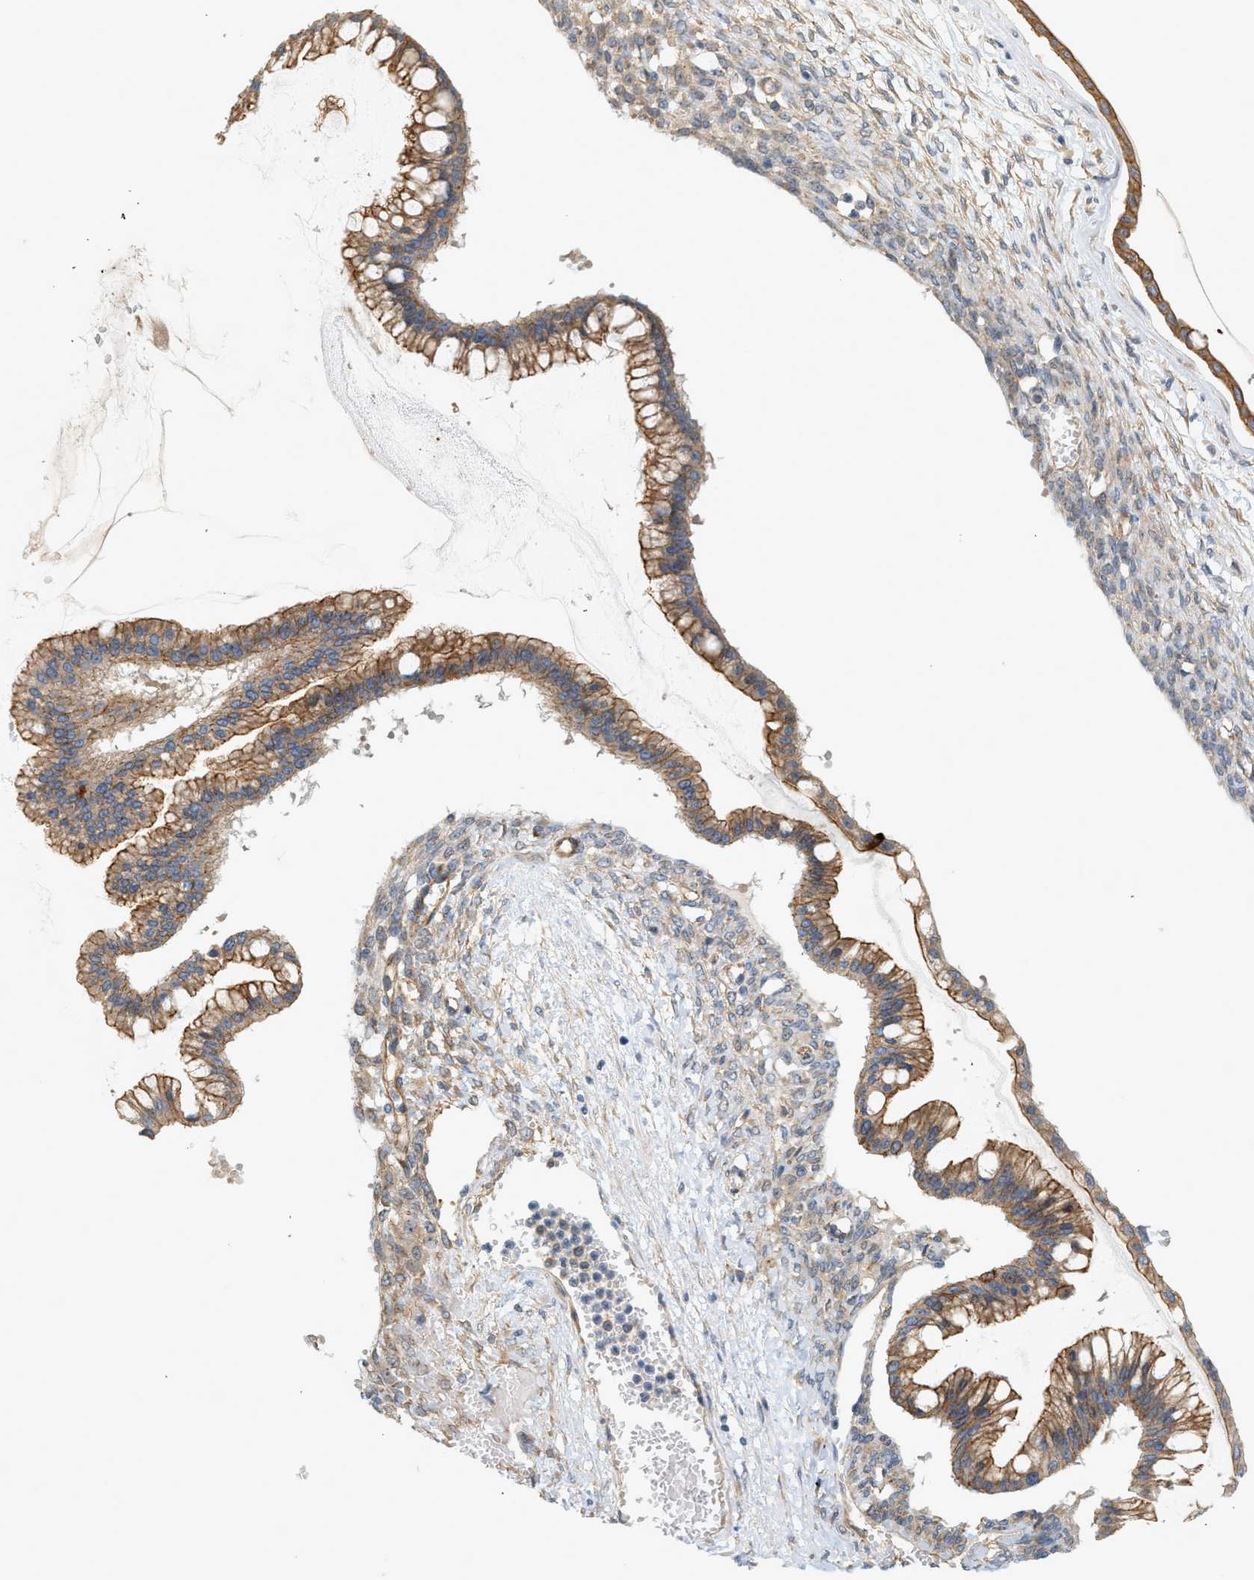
{"staining": {"intensity": "moderate", "quantity": ">75%", "location": "cytoplasmic/membranous"}, "tissue": "ovarian cancer", "cell_type": "Tumor cells", "image_type": "cancer", "snomed": [{"axis": "morphology", "description": "Cystadenocarcinoma, mucinous, NOS"}, {"axis": "topography", "description": "Ovary"}], "caption": "Immunohistochemistry histopathology image of neoplastic tissue: human ovarian cancer stained using immunohistochemistry demonstrates medium levels of moderate protein expression localized specifically in the cytoplasmic/membranous of tumor cells, appearing as a cytoplasmic/membranous brown color.", "gene": "CTXN1", "patient": {"sex": "female", "age": 73}}